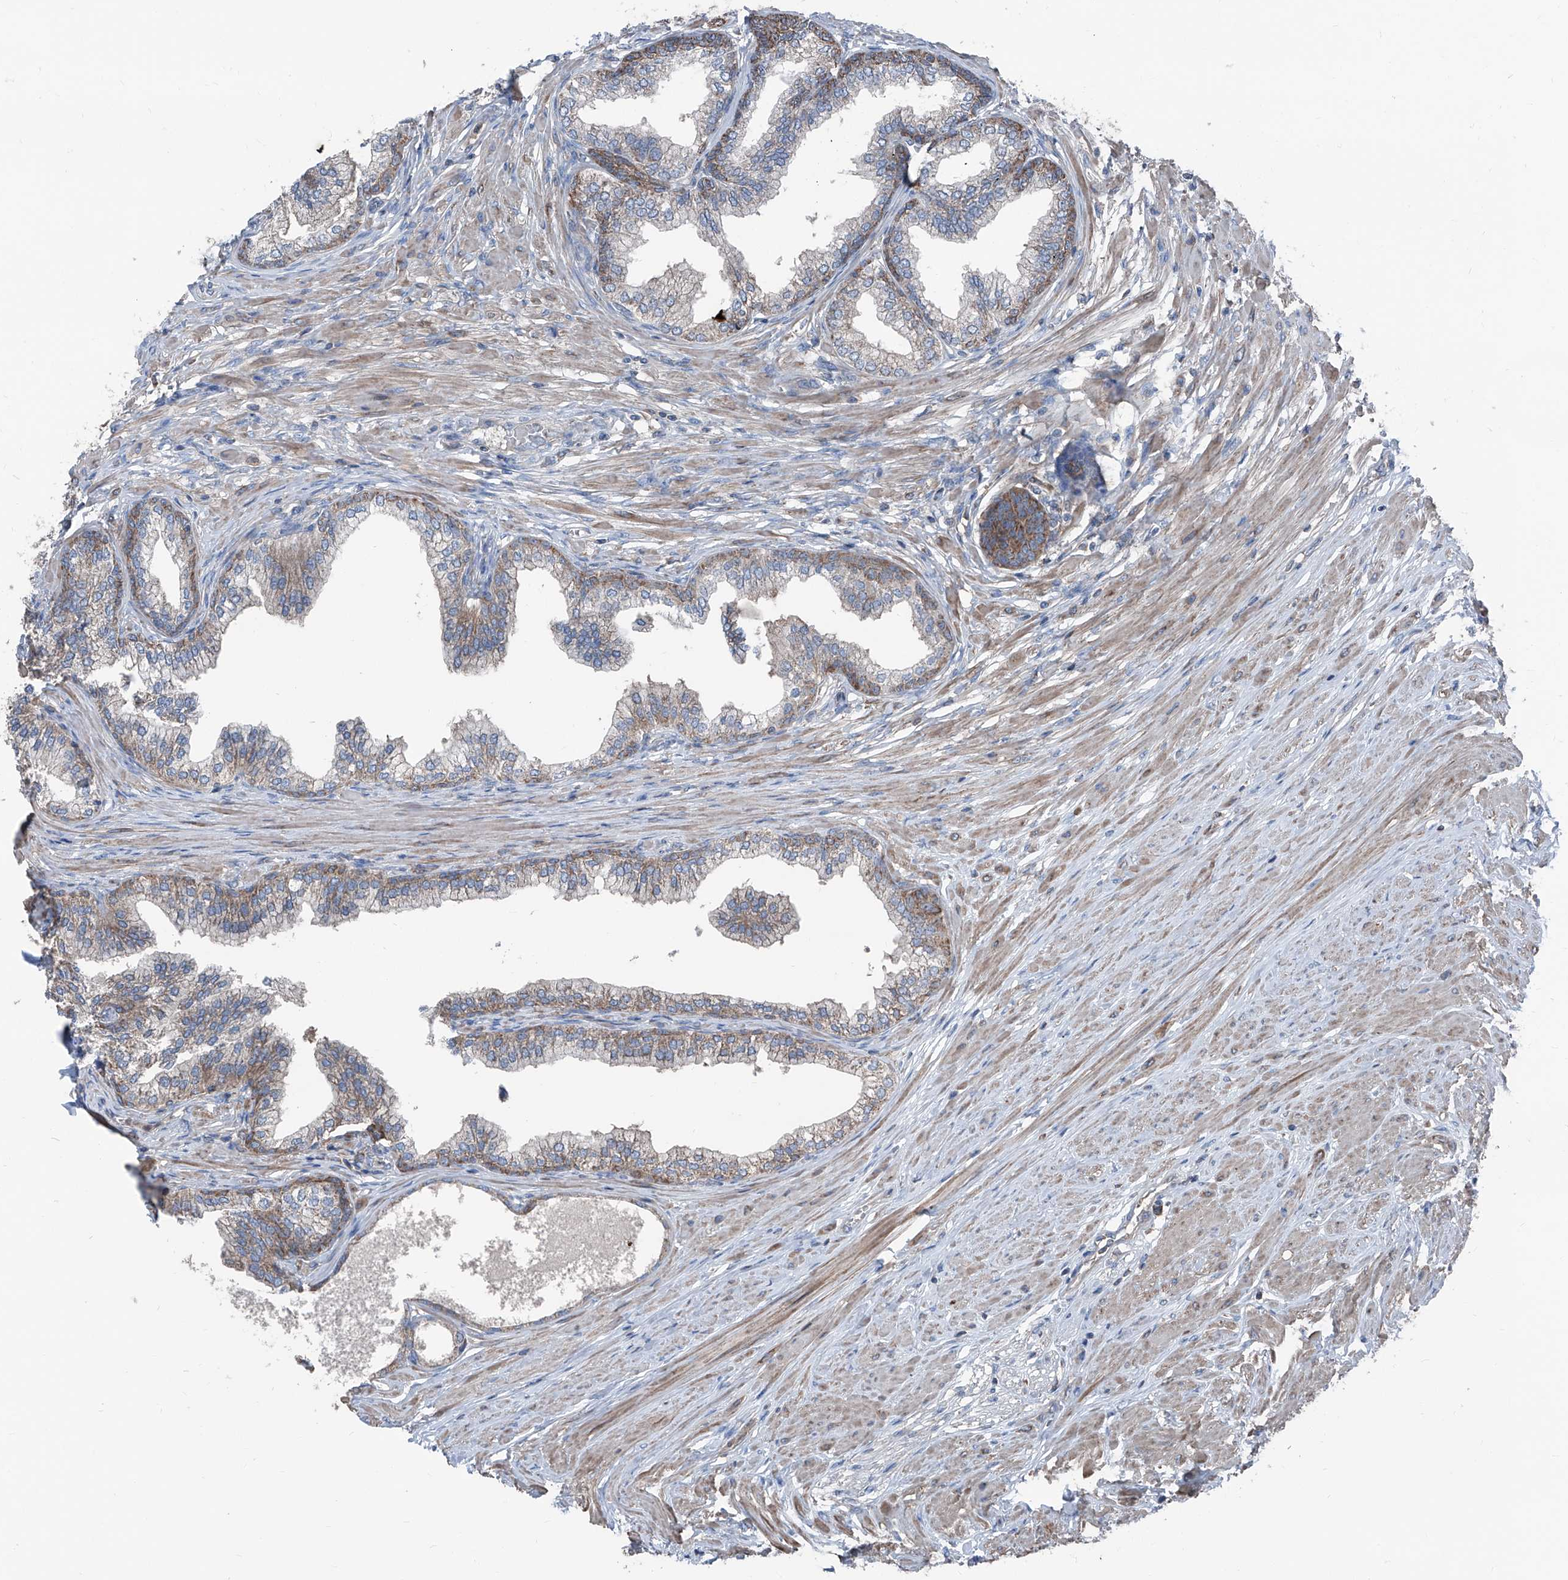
{"staining": {"intensity": "moderate", "quantity": "25%-75%", "location": "cytoplasmic/membranous"}, "tissue": "prostate", "cell_type": "Glandular cells", "image_type": "normal", "snomed": [{"axis": "morphology", "description": "Normal tissue, NOS"}, {"axis": "morphology", "description": "Urothelial carcinoma, Low grade"}, {"axis": "topography", "description": "Urinary bladder"}, {"axis": "topography", "description": "Prostate"}], "caption": "Protein analysis of unremarkable prostate exhibits moderate cytoplasmic/membranous staining in about 25%-75% of glandular cells.", "gene": "GPAT3", "patient": {"sex": "male", "age": 60}}